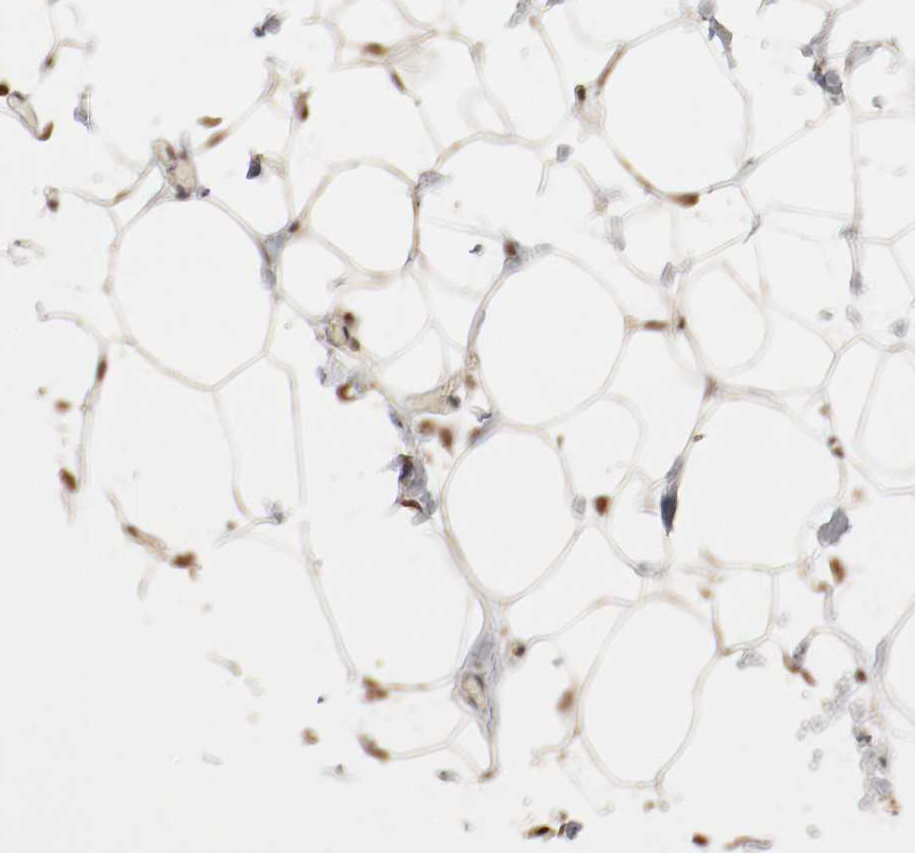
{"staining": {"intensity": "moderate", "quantity": ">75%", "location": "cytoplasmic/membranous,nuclear"}, "tissue": "adipose tissue", "cell_type": "Adipocytes", "image_type": "normal", "snomed": [{"axis": "morphology", "description": "Normal tissue, NOS"}, {"axis": "topography", "description": "Breast"}, {"axis": "topography", "description": "Soft tissue"}], "caption": "Moderate cytoplasmic/membranous,nuclear positivity for a protein is appreciated in approximately >75% of adipocytes of normal adipose tissue using immunohistochemistry (IHC).", "gene": "CSNK2B", "patient": {"sex": "female", "age": 25}}